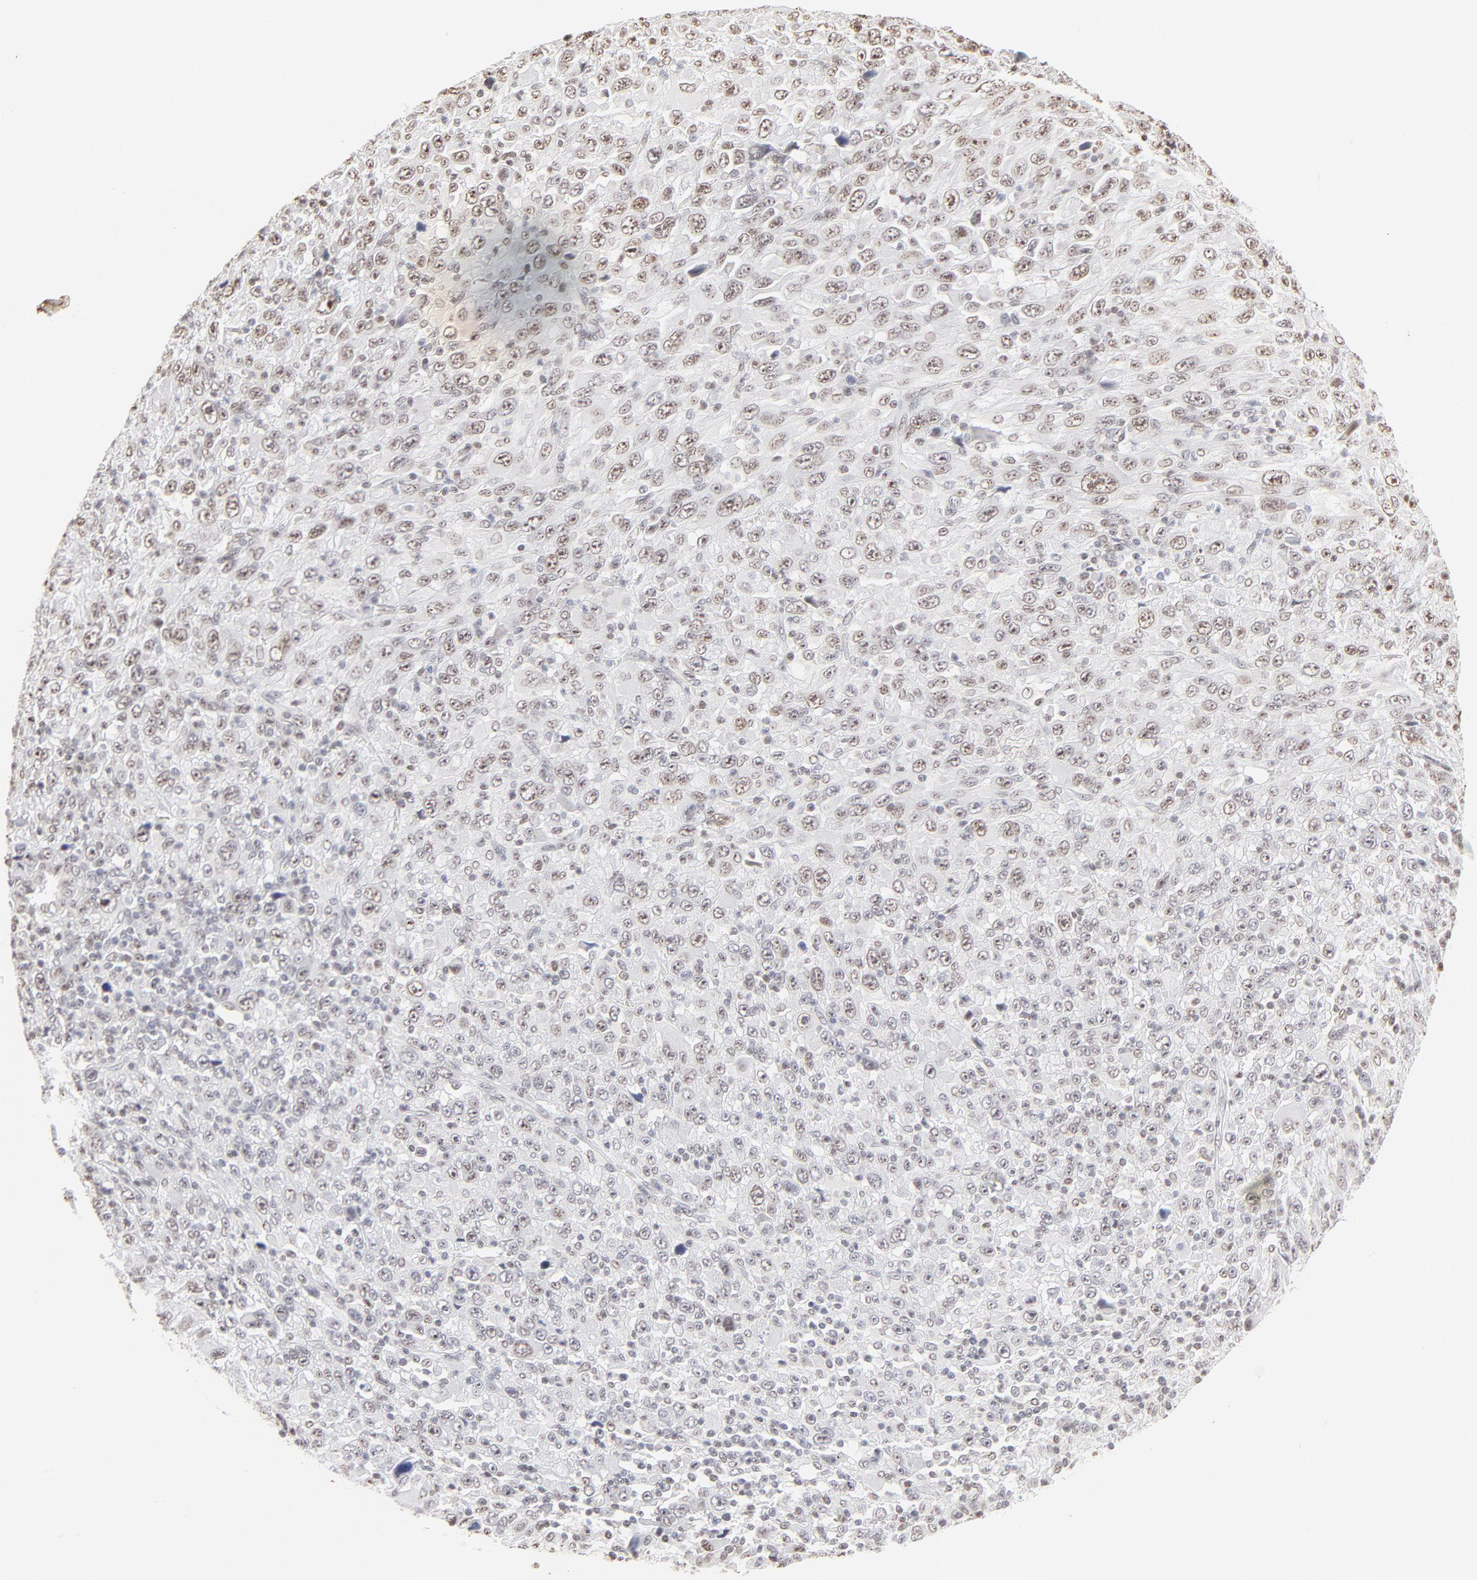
{"staining": {"intensity": "weak", "quantity": "25%-75%", "location": "nuclear"}, "tissue": "melanoma", "cell_type": "Tumor cells", "image_type": "cancer", "snomed": [{"axis": "morphology", "description": "Malignant melanoma, Metastatic site"}, {"axis": "topography", "description": "Skin"}], "caption": "Melanoma tissue exhibits weak nuclear positivity in approximately 25%-75% of tumor cells, visualized by immunohistochemistry.", "gene": "NFIL3", "patient": {"sex": "female", "age": 56}}